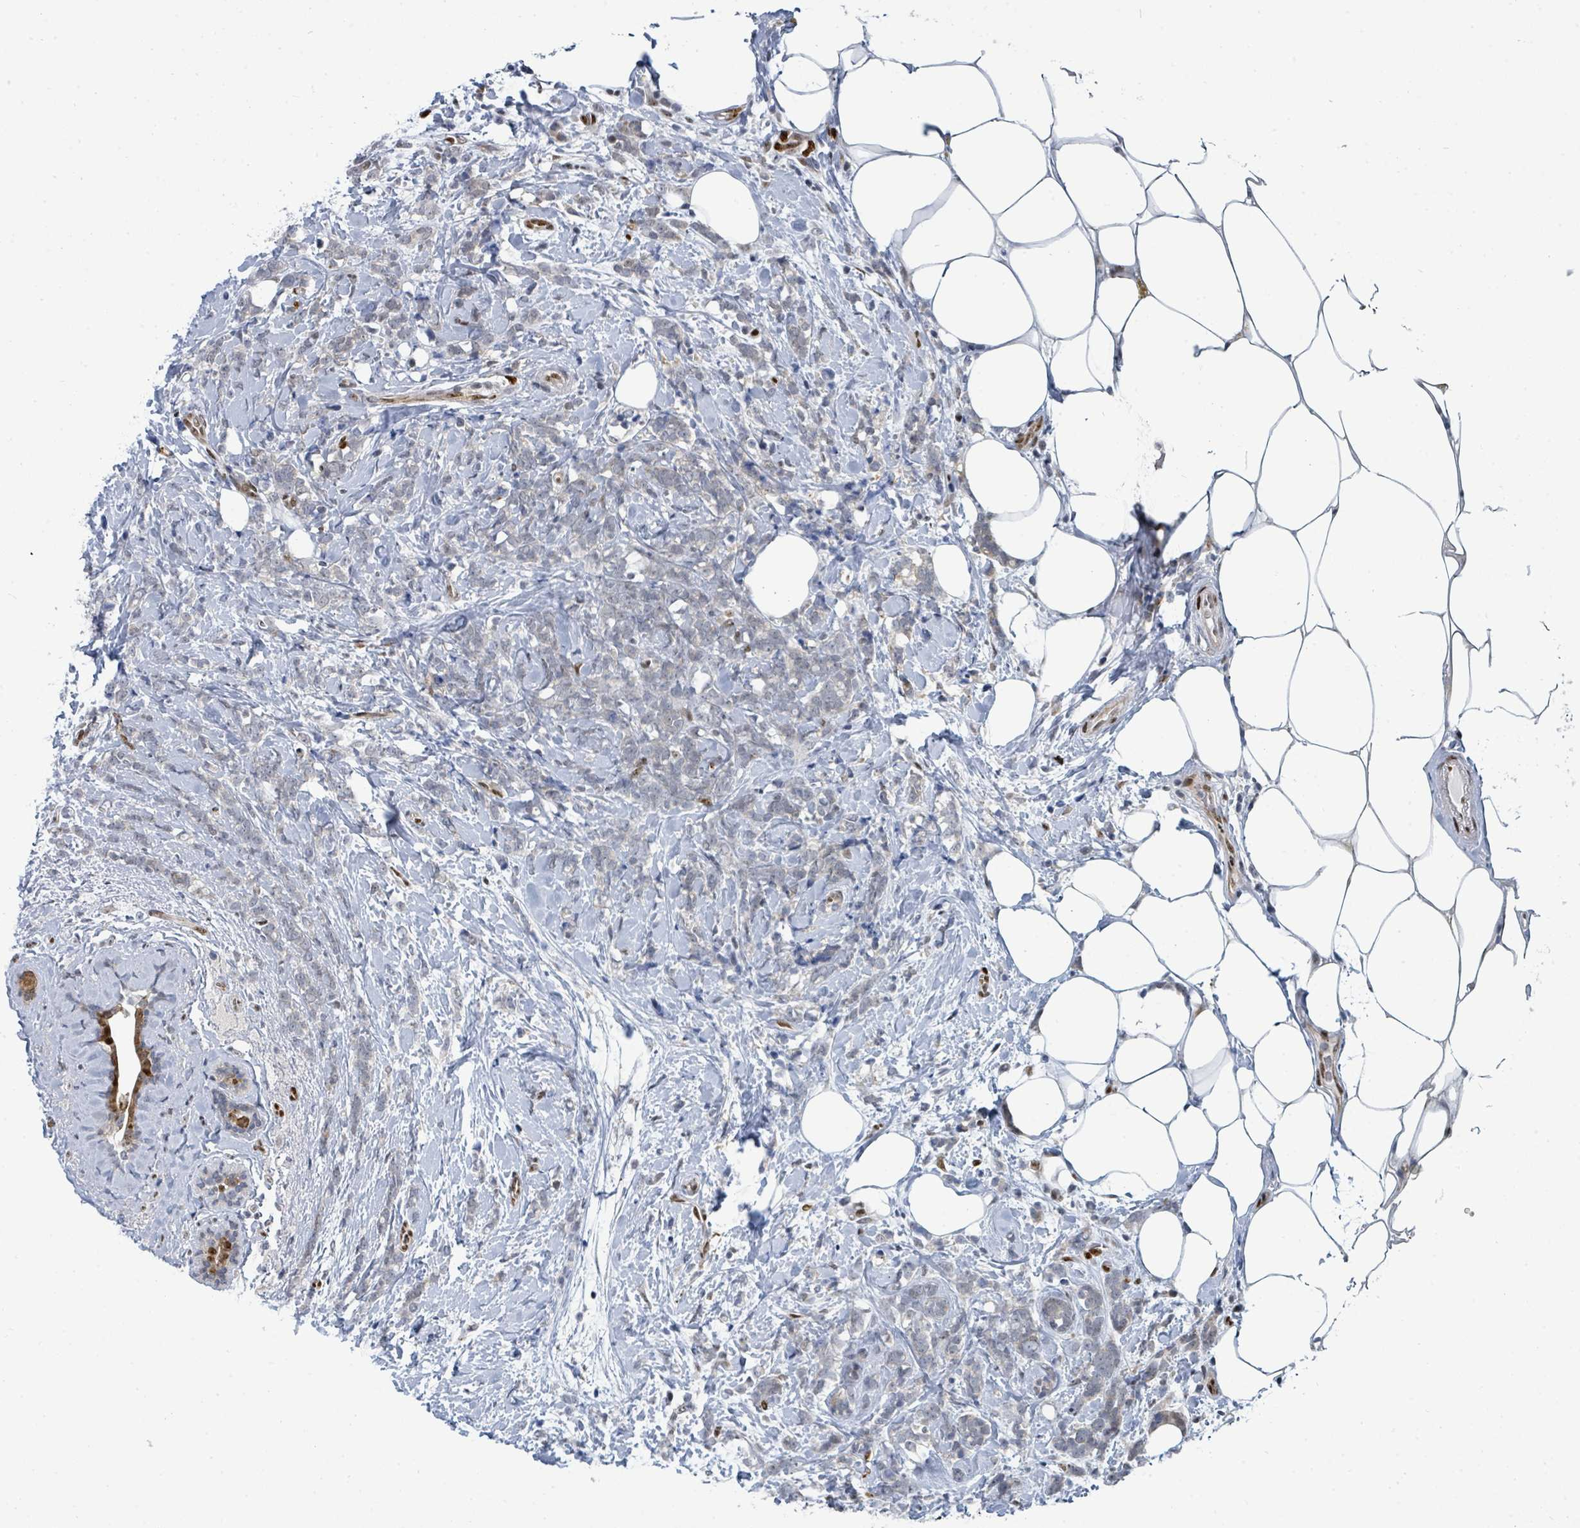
{"staining": {"intensity": "negative", "quantity": "none", "location": "none"}, "tissue": "breast cancer", "cell_type": "Tumor cells", "image_type": "cancer", "snomed": [{"axis": "morphology", "description": "Lobular carcinoma"}, {"axis": "topography", "description": "Breast"}], "caption": "An immunohistochemistry photomicrograph of breast cancer is shown. There is no staining in tumor cells of breast cancer.", "gene": "SUMO4", "patient": {"sex": "female", "age": 58}}